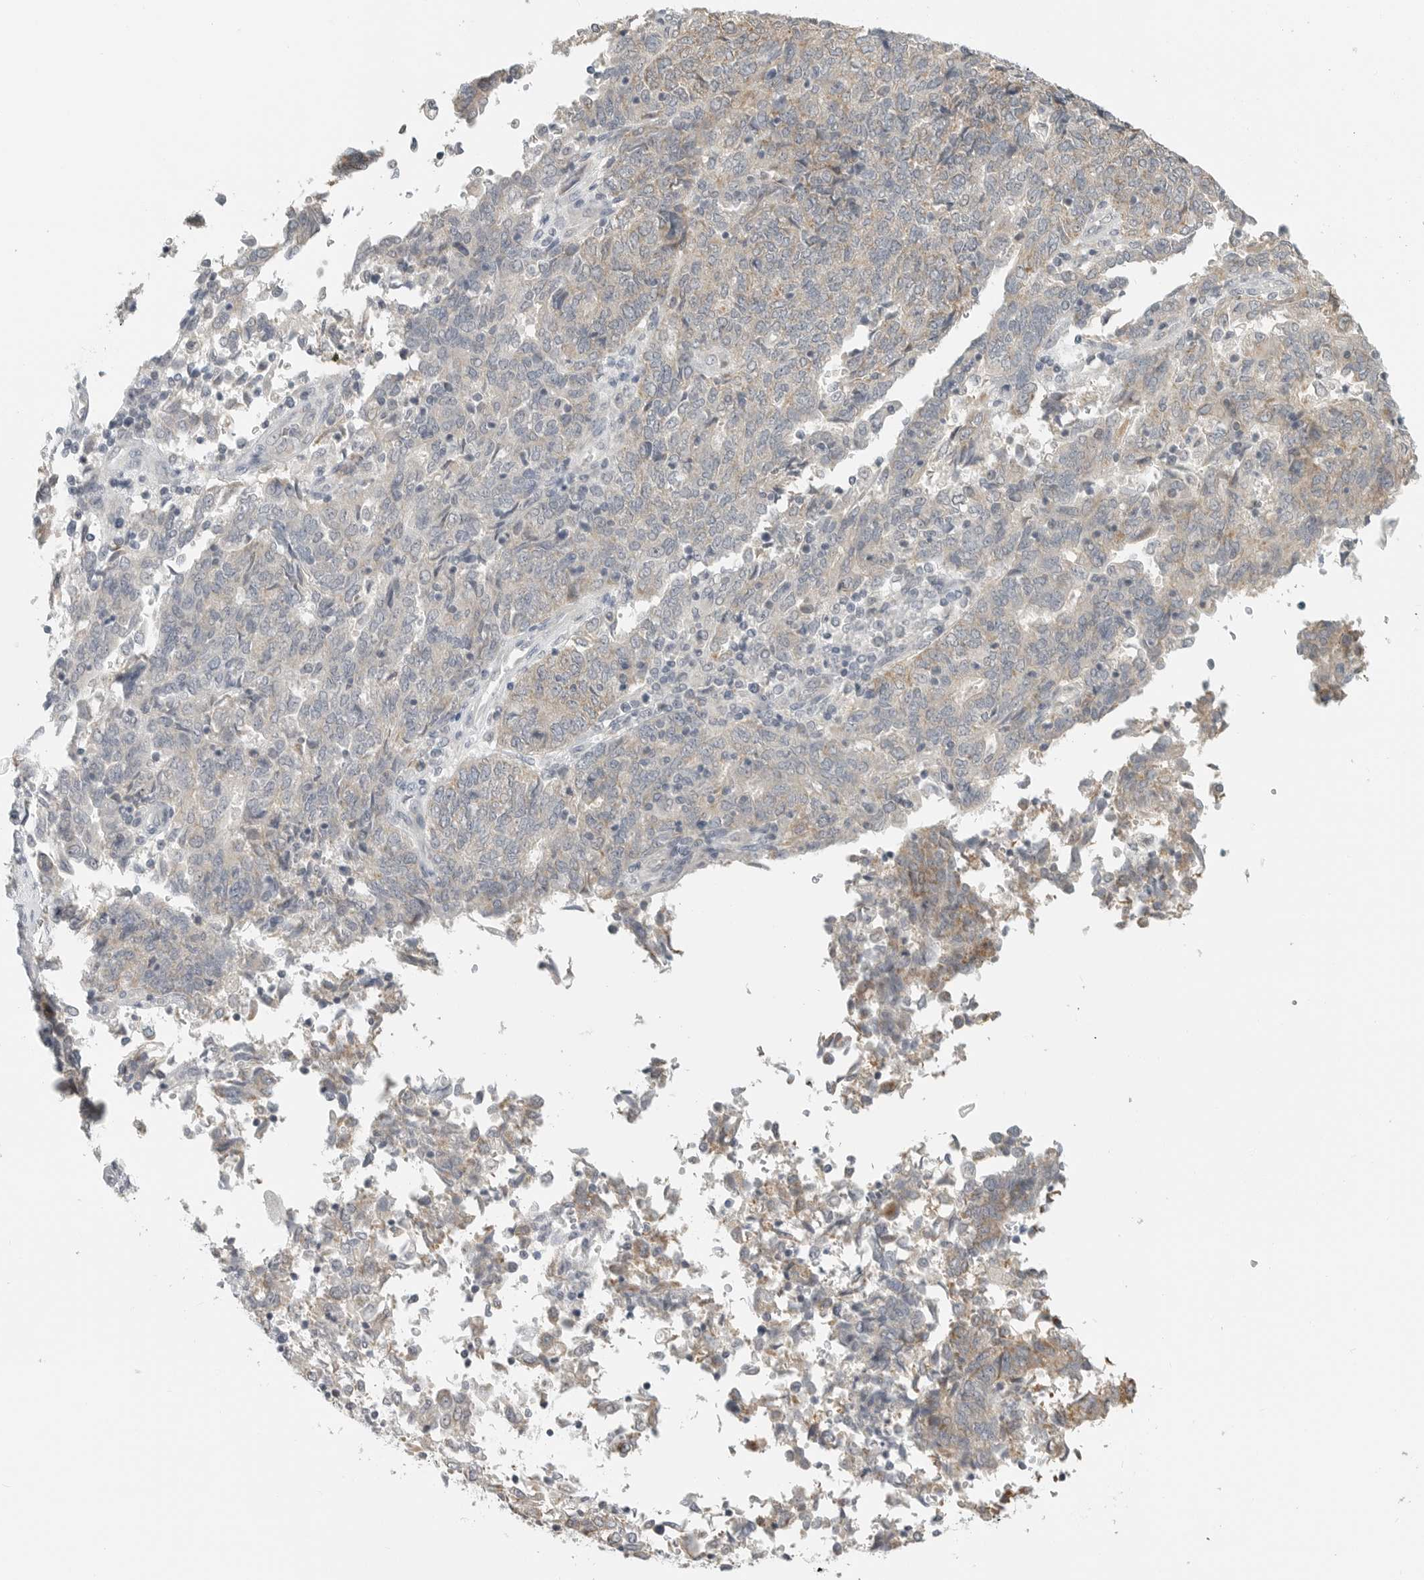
{"staining": {"intensity": "weak", "quantity": ">75%", "location": "cytoplasmic/membranous"}, "tissue": "endometrial cancer", "cell_type": "Tumor cells", "image_type": "cancer", "snomed": [{"axis": "morphology", "description": "Adenocarcinoma, NOS"}, {"axis": "topography", "description": "Endometrium"}], "caption": "The image demonstrates a brown stain indicating the presence of a protein in the cytoplasmic/membranous of tumor cells in adenocarcinoma (endometrial).", "gene": "IL12RB2", "patient": {"sex": "female", "age": 80}}